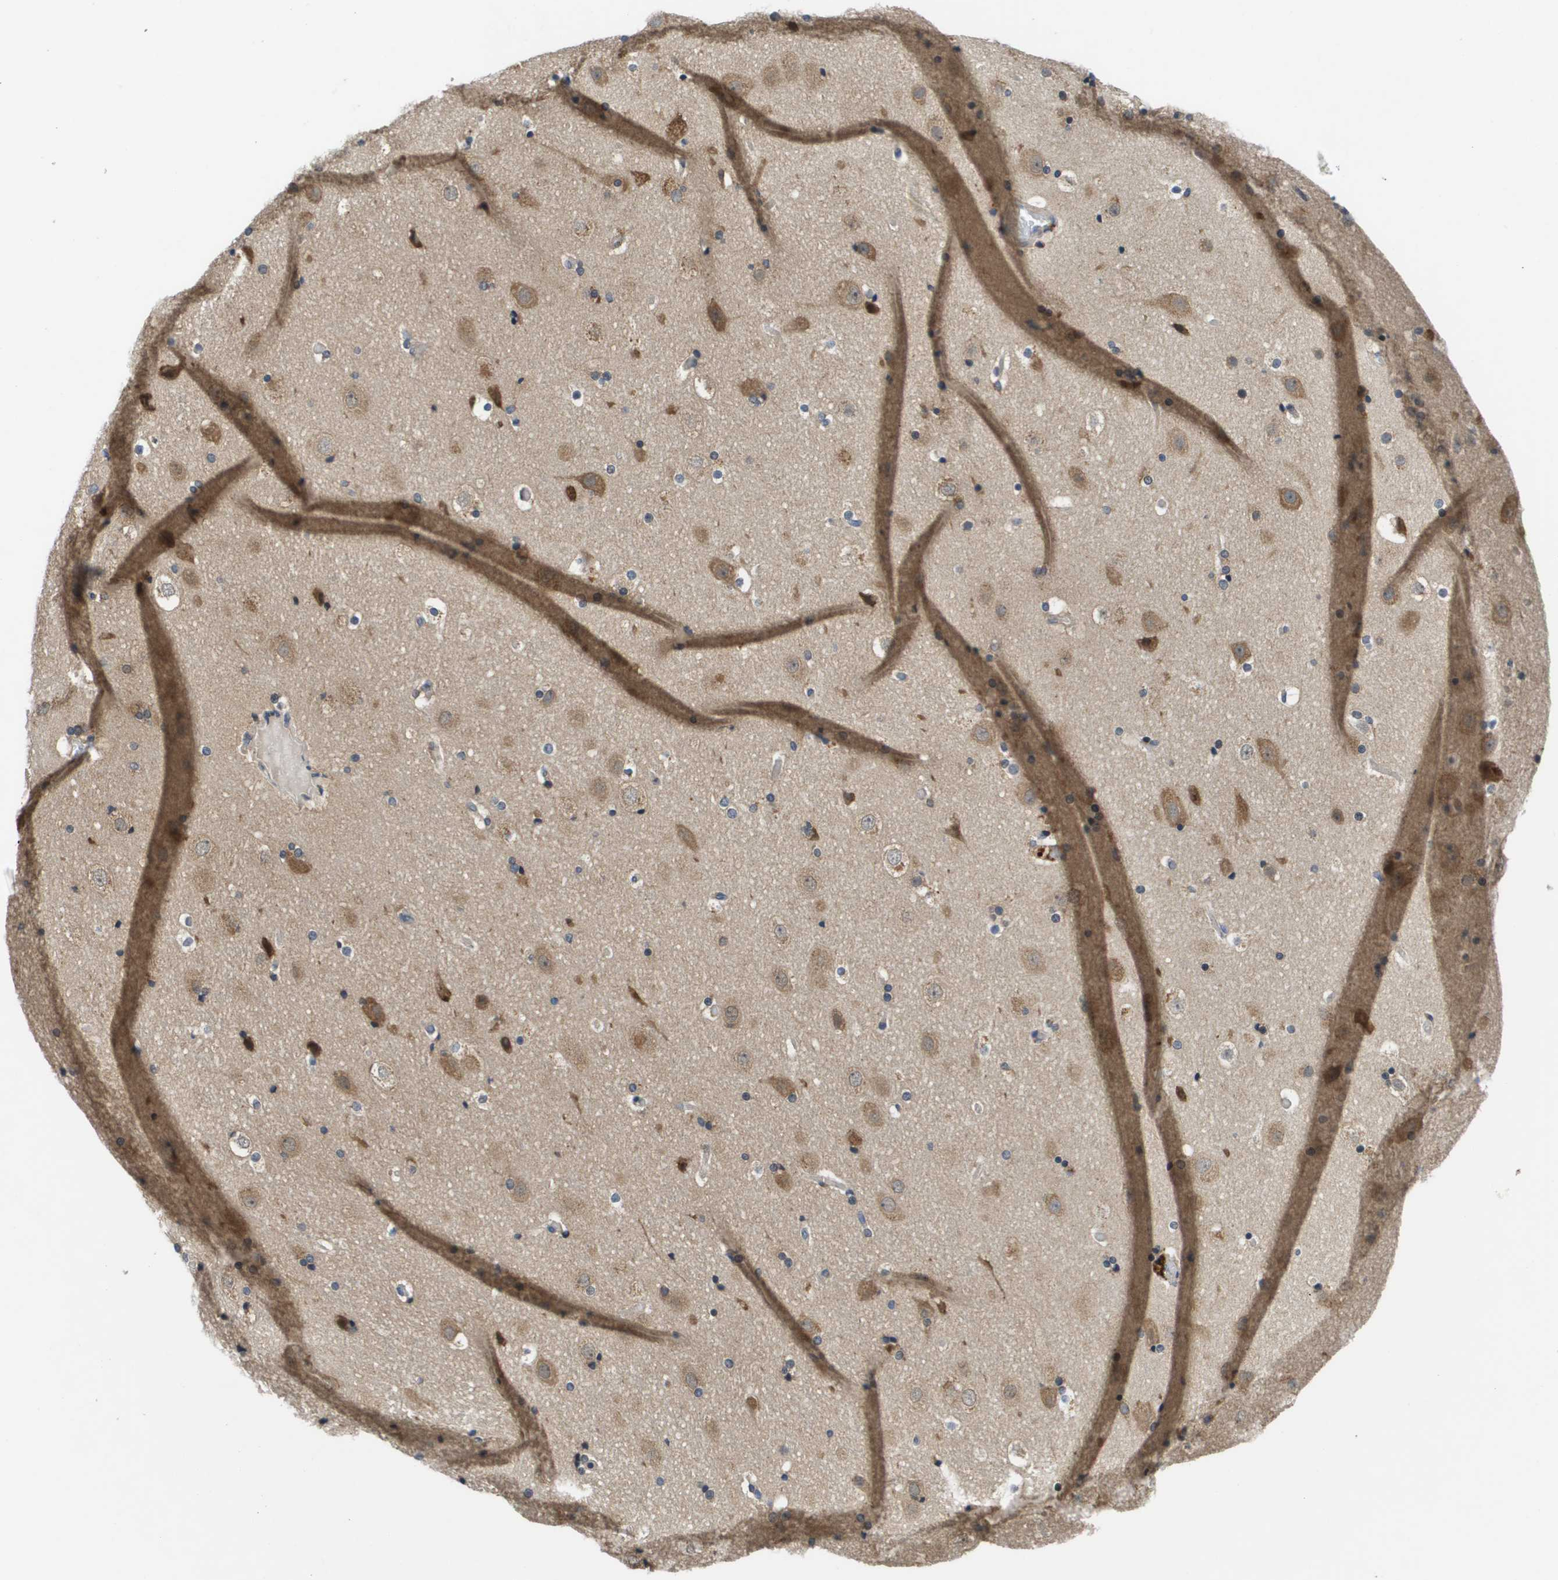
{"staining": {"intensity": "negative", "quantity": "none", "location": "none"}, "tissue": "cerebral cortex", "cell_type": "Endothelial cells", "image_type": "normal", "snomed": [{"axis": "morphology", "description": "Normal tissue, NOS"}, {"axis": "topography", "description": "Cerebral cortex"}], "caption": "Immunohistochemistry photomicrograph of unremarkable human cerebral cortex stained for a protein (brown), which exhibits no positivity in endothelial cells.", "gene": "SLC25A20", "patient": {"sex": "male", "age": 57}}